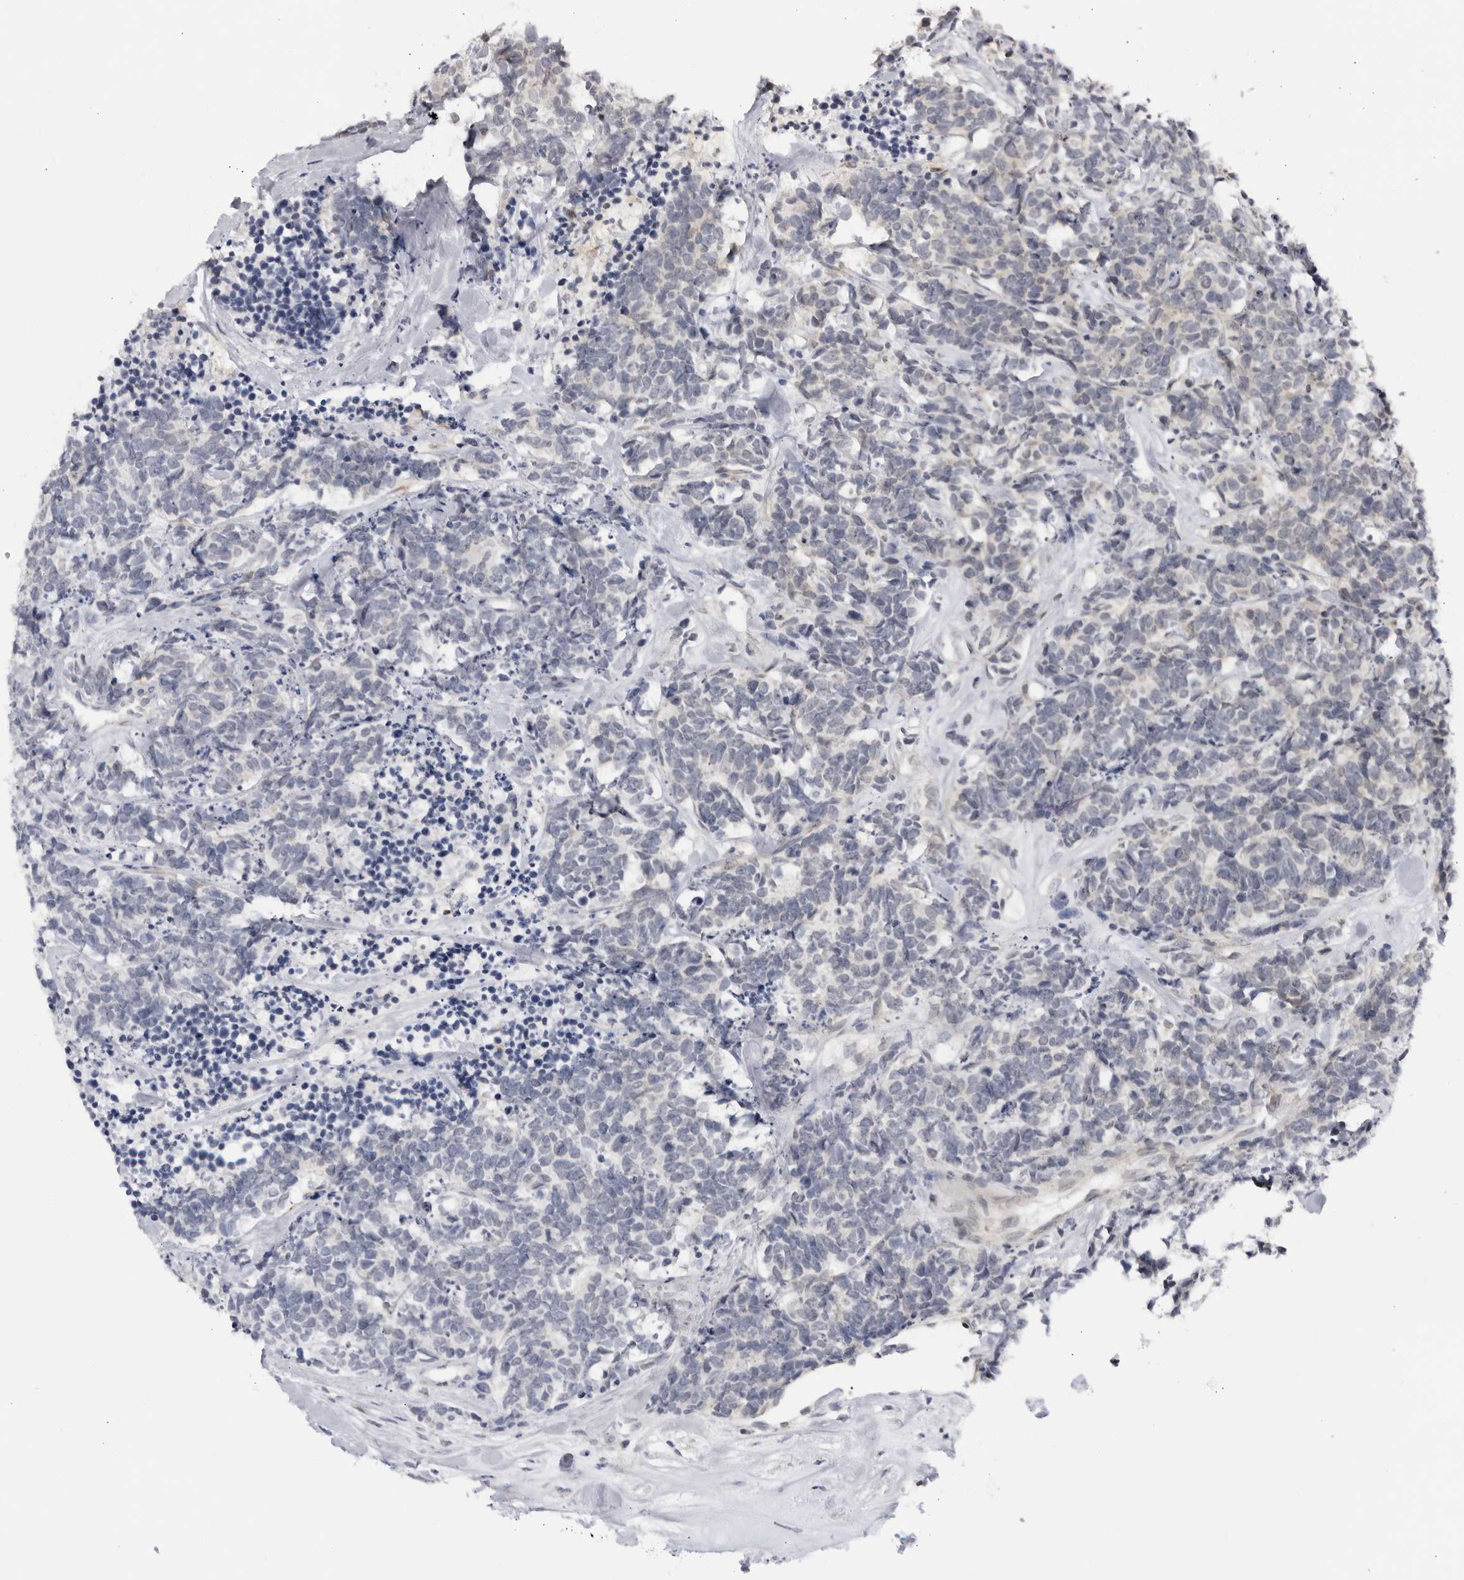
{"staining": {"intensity": "negative", "quantity": "none", "location": "none"}, "tissue": "carcinoid", "cell_type": "Tumor cells", "image_type": "cancer", "snomed": [{"axis": "morphology", "description": "Carcinoma, NOS"}, {"axis": "morphology", "description": "Carcinoid, malignant, NOS"}, {"axis": "topography", "description": "Urinary bladder"}], "caption": "High magnification brightfield microscopy of malignant carcinoid stained with DAB (brown) and counterstained with hematoxylin (blue): tumor cells show no significant positivity. The staining was performed using DAB to visualize the protein expression in brown, while the nuclei were stained in blue with hematoxylin (Magnification: 20x).", "gene": "CNBD1", "patient": {"sex": "male", "age": 57}}